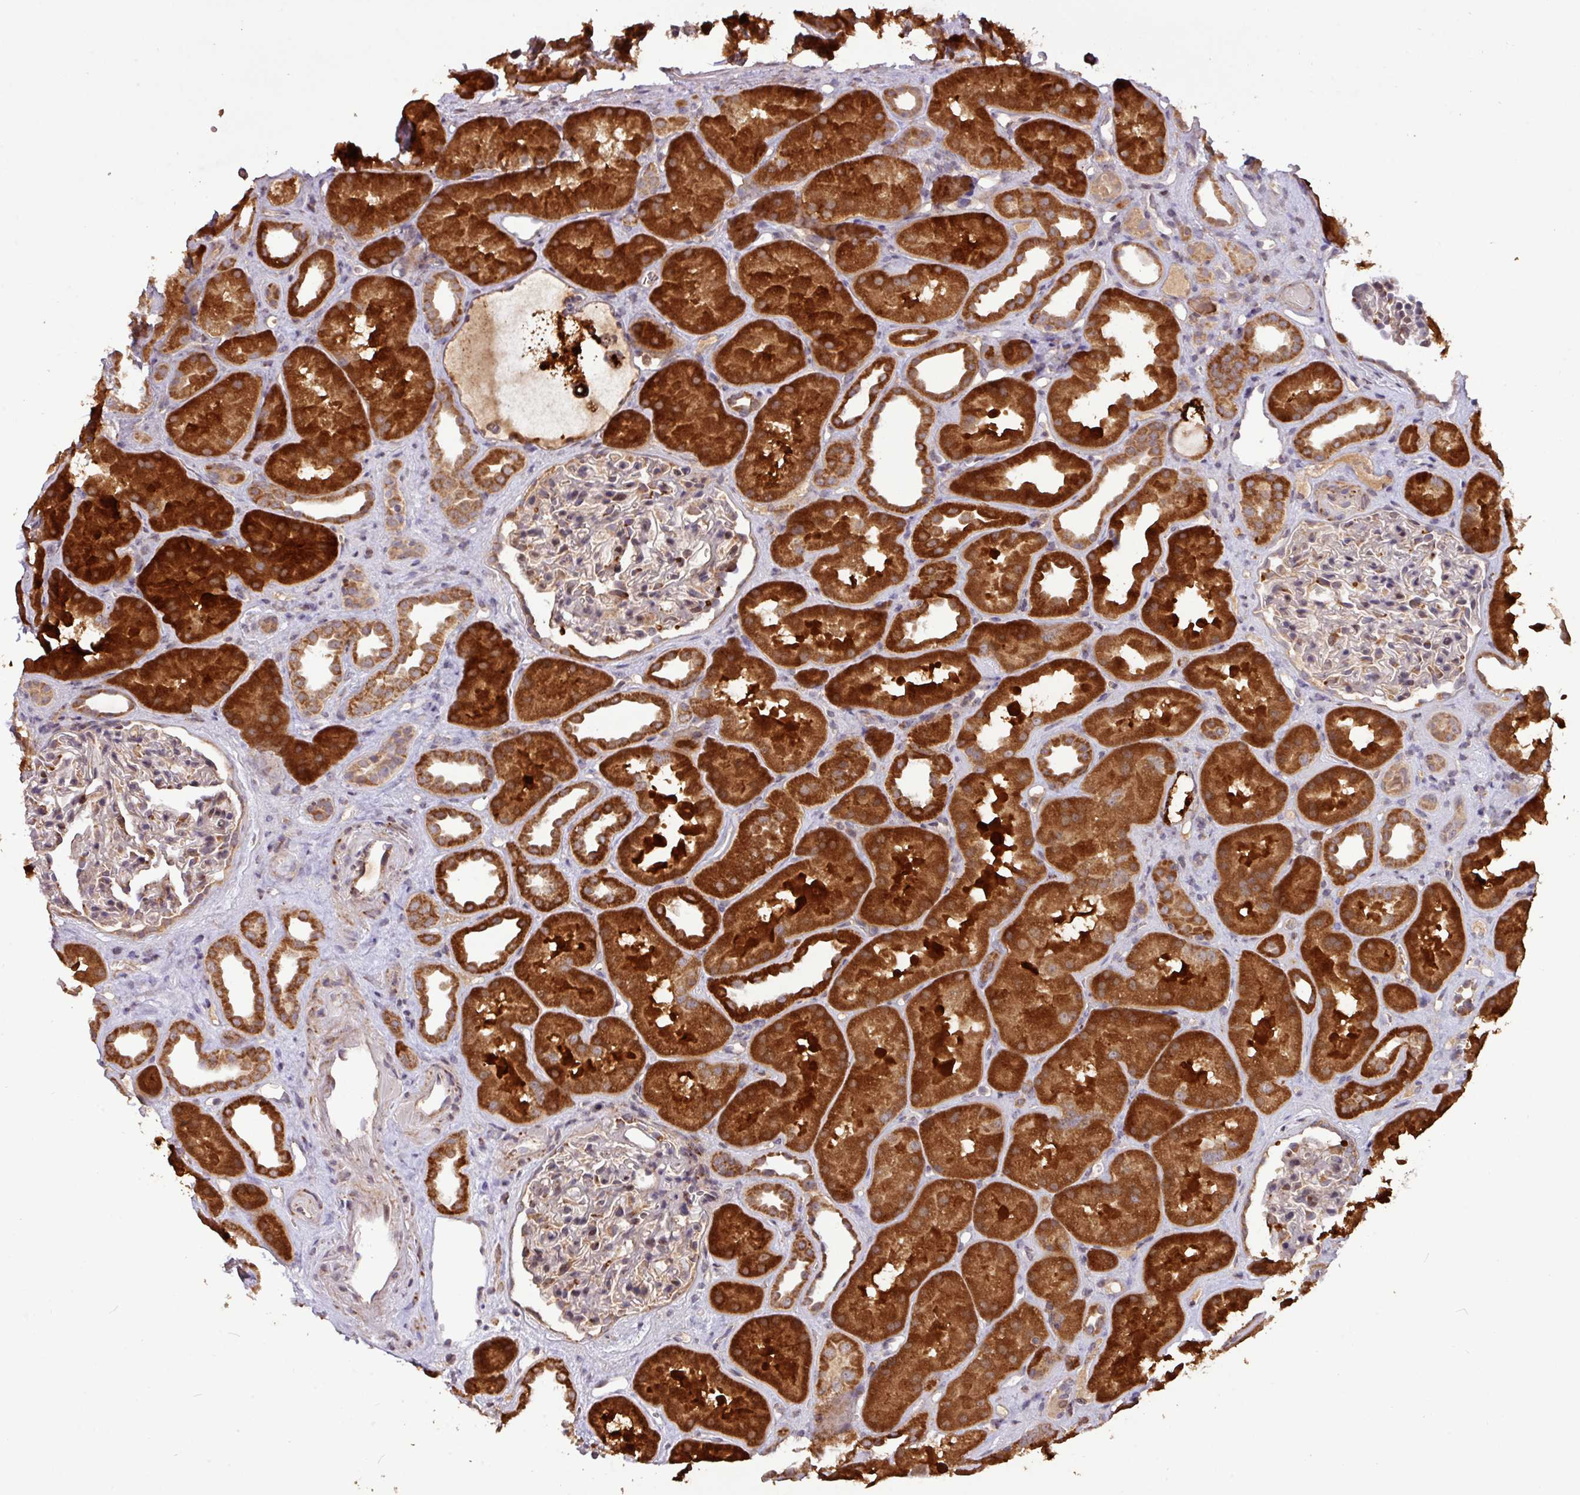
{"staining": {"intensity": "weak", "quantity": "25%-75%", "location": "cytoplasmic/membranous"}, "tissue": "kidney", "cell_type": "Cells in glomeruli", "image_type": "normal", "snomed": [{"axis": "morphology", "description": "Normal tissue, NOS"}, {"axis": "topography", "description": "Kidney"}], "caption": "Immunohistochemistry histopathology image of unremarkable kidney: human kidney stained using immunohistochemistry (IHC) displays low levels of weak protein expression localized specifically in the cytoplasmic/membranous of cells in glomeruli, appearing as a cytoplasmic/membranous brown color.", "gene": "YPEL1", "patient": {"sex": "male", "age": 61}}